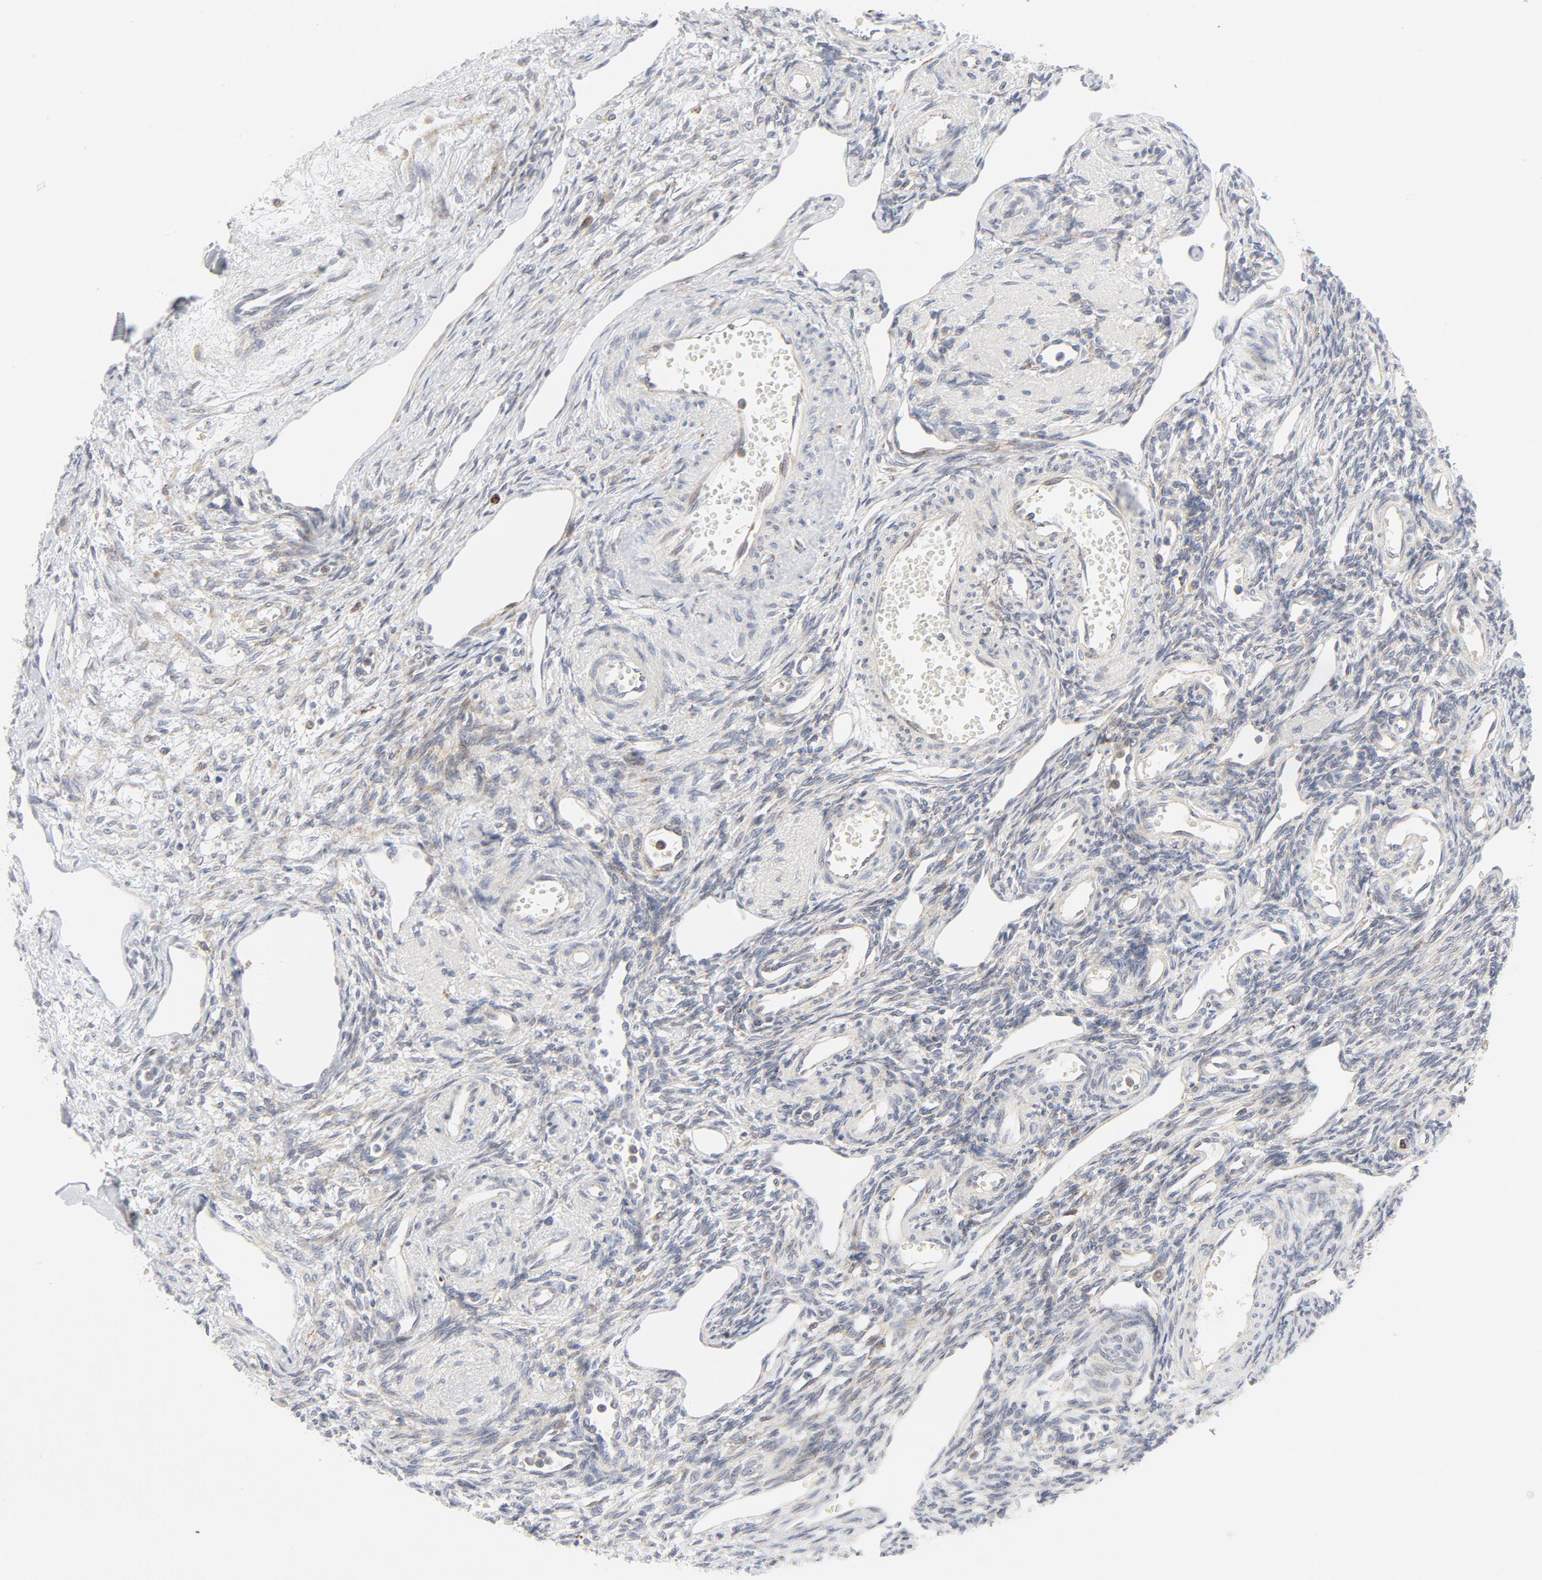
{"staining": {"intensity": "weak", "quantity": "<25%", "location": "cytoplasmic/membranous"}, "tissue": "ovary", "cell_type": "Ovarian stroma cells", "image_type": "normal", "snomed": [{"axis": "morphology", "description": "Normal tissue, NOS"}, {"axis": "topography", "description": "Ovary"}], "caption": "Protein analysis of normal ovary shows no significant staining in ovarian stroma cells.", "gene": "LRP6", "patient": {"sex": "female", "age": 33}}